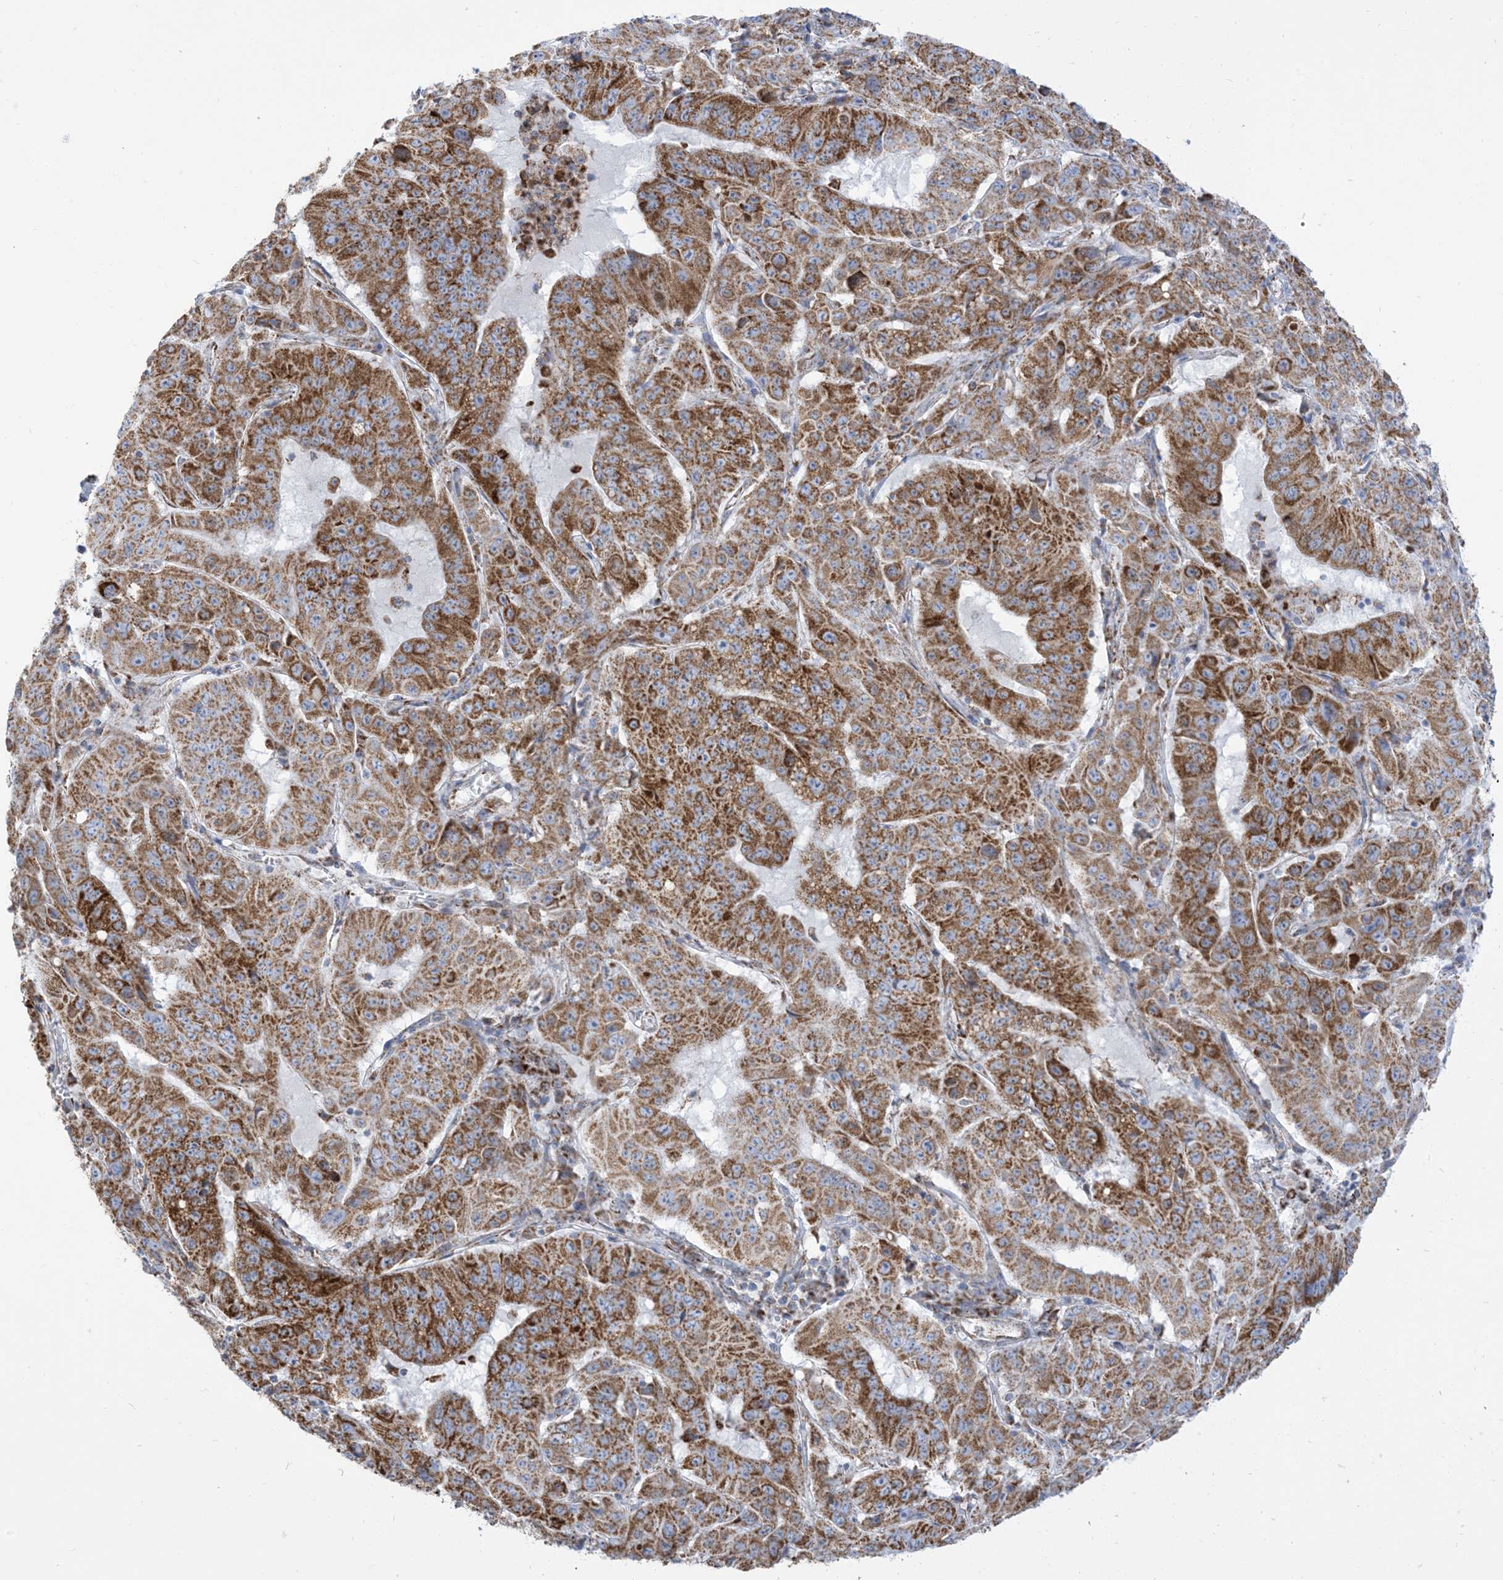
{"staining": {"intensity": "moderate", "quantity": ">75%", "location": "cytoplasmic/membranous"}, "tissue": "pancreatic cancer", "cell_type": "Tumor cells", "image_type": "cancer", "snomed": [{"axis": "morphology", "description": "Adenocarcinoma, NOS"}, {"axis": "topography", "description": "Pancreas"}], "caption": "IHC staining of adenocarcinoma (pancreatic), which exhibits medium levels of moderate cytoplasmic/membranous expression in about >75% of tumor cells indicating moderate cytoplasmic/membranous protein expression. The staining was performed using DAB (brown) for protein detection and nuclei were counterstained in hematoxylin (blue).", "gene": "SAMM50", "patient": {"sex": "male", "age": 63}}